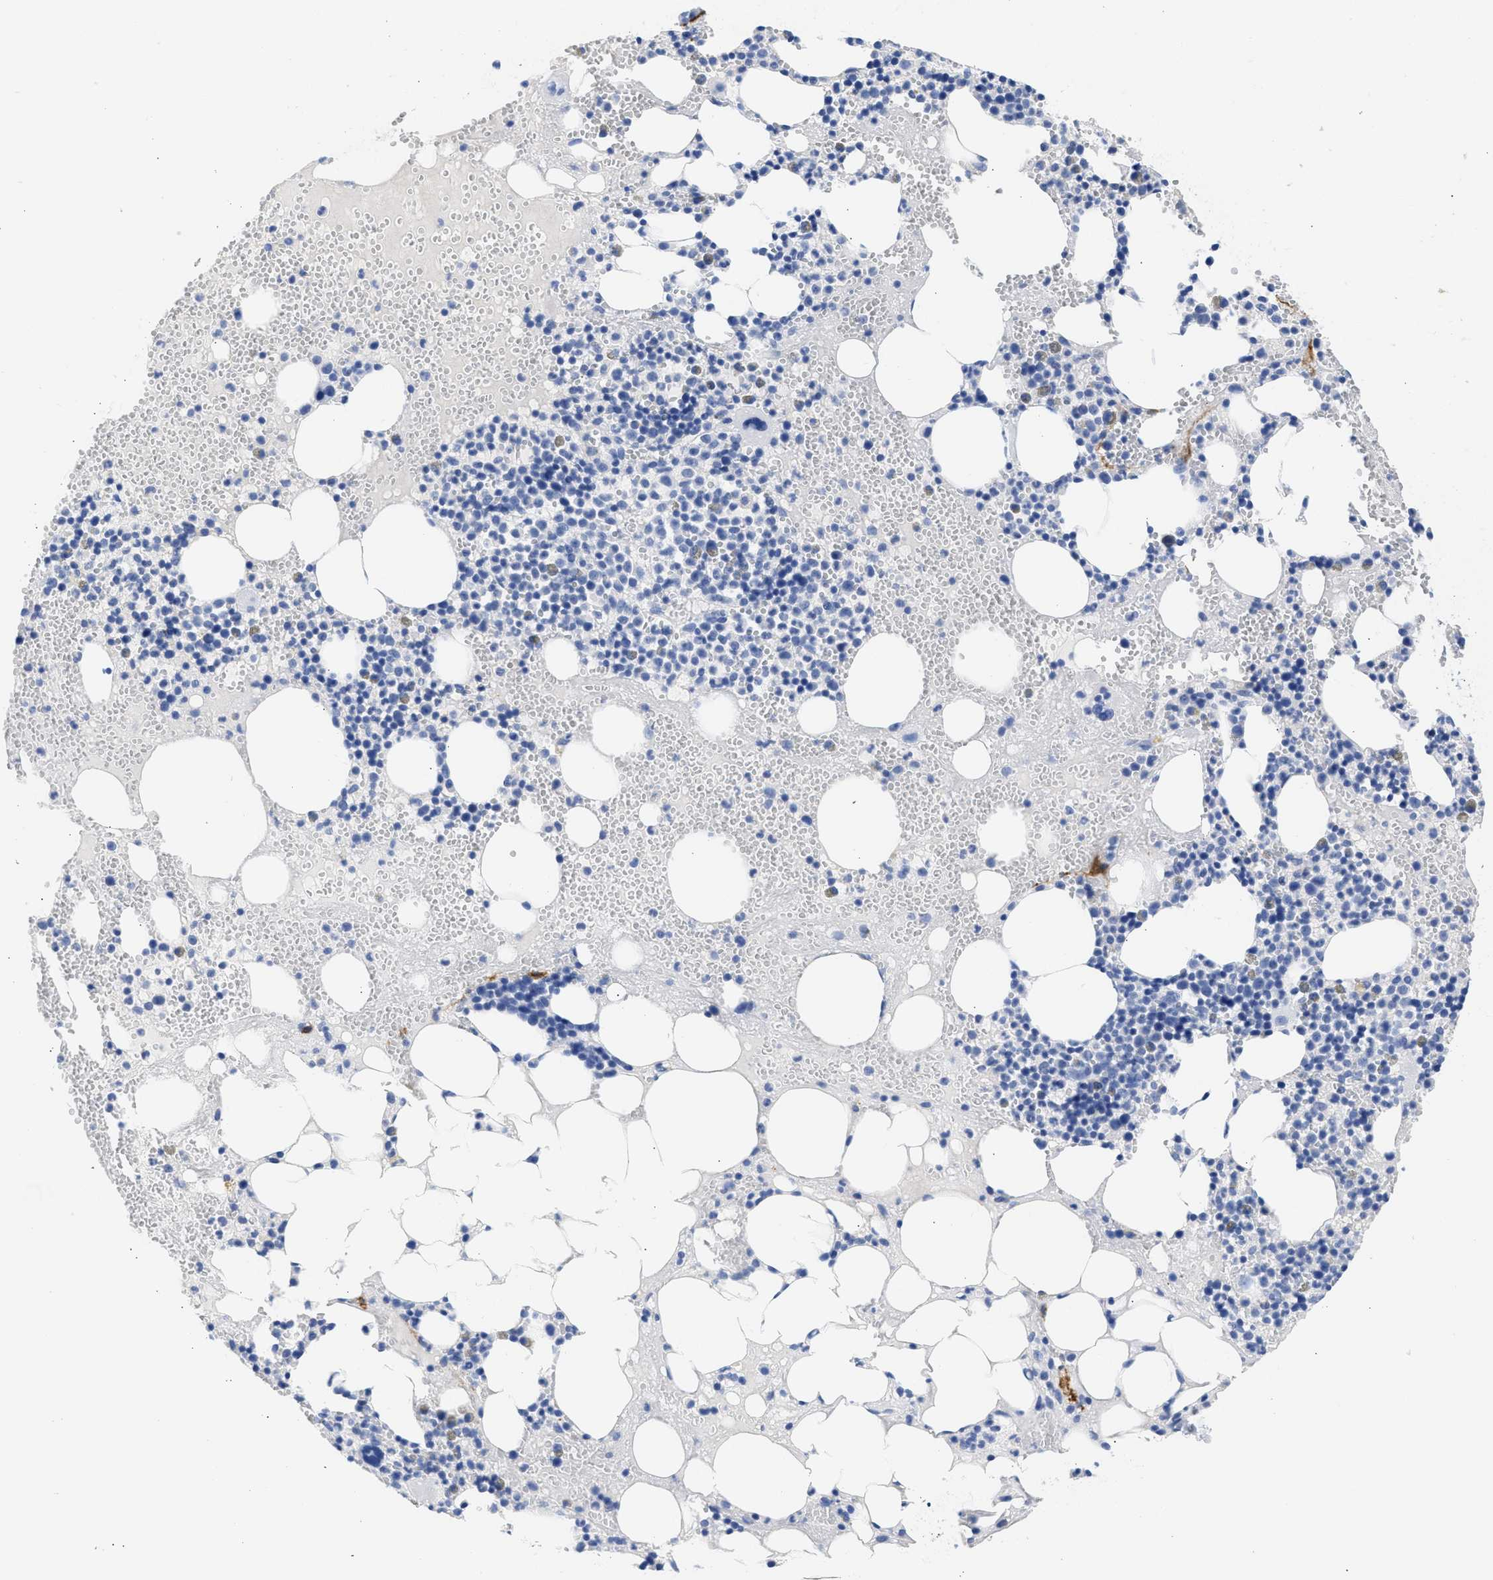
{"staining": {"intensity": "negative", "quantity": "none", "location": "none"}, "tissue": "bone marrow", "cell_type": "Hematopoietic cells", "image_type": "normal", "snomed": [{"axis": "morphology", "description": "Normal tissue, NOS"}, {"axis": "morphology", "description": "Inflammation, NOS"}, {"axis": "topography", "description": "Bone marrow"}], "caption": "Hematopoietic cells show no significant protein expression in benign bone marrow.", "gene": "NCAM1", "patient": {"sex": "female", "age": 78}}